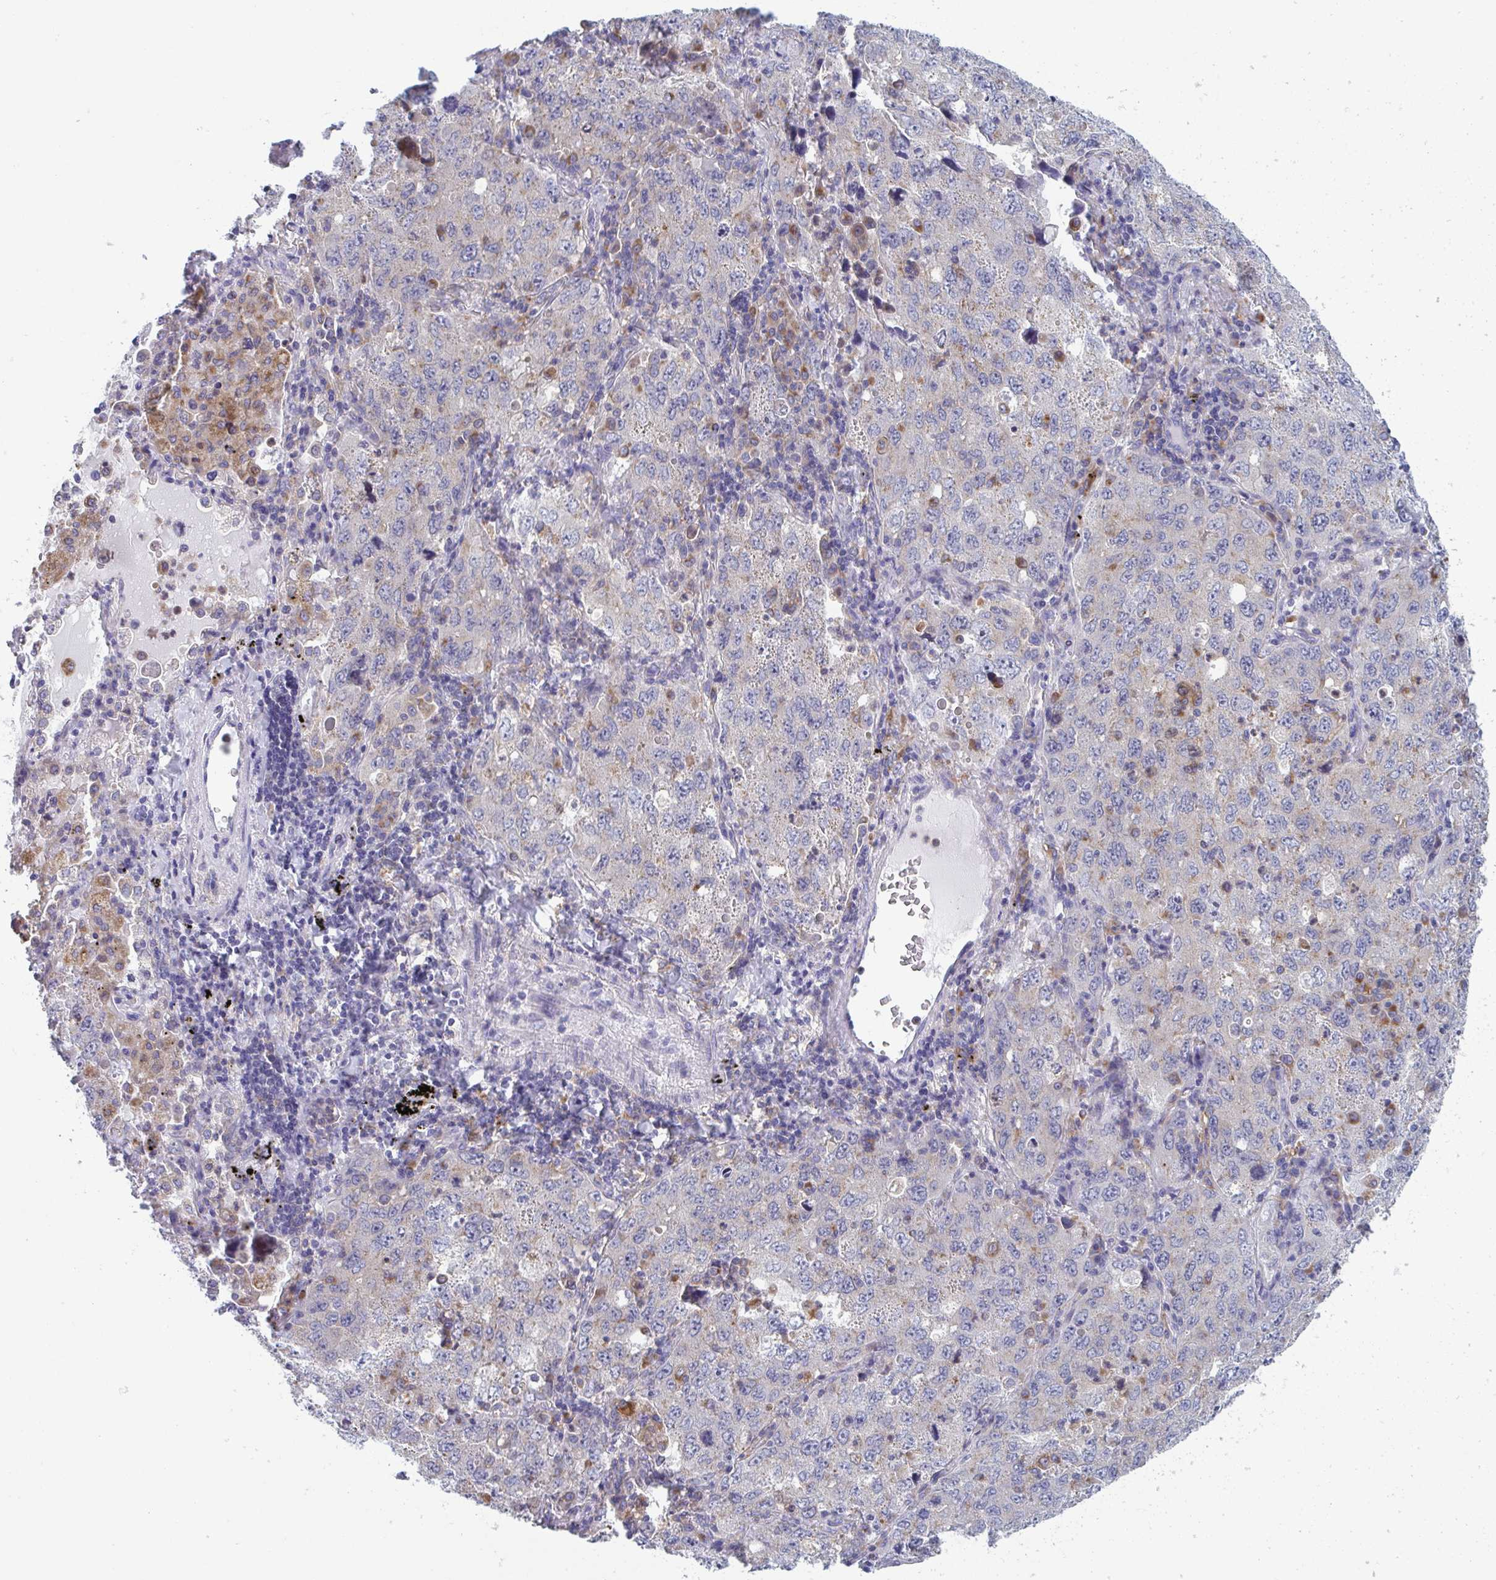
{"staining": {"intensity": "negative", "quantity": "none", "location": "none"}, "tissue": "lung cancer", "cell_type": "Tumor cells", "image_type": "cancer", "snomed": [{"axis": "morphology", "description": "Adenocarcinoma, NOS"}, {"axis": "topography", "description": "Lung"}], "caption": "Immunohistochemical staining of lung cancer (adenocarcinoma) exhibits no significant positivity in tumor cells. (Immunohistochemistry, brightfield microscopy, high magnification).", "gene": "NIPSNAP1", "patient": {"sex": "female", "age": 57}}